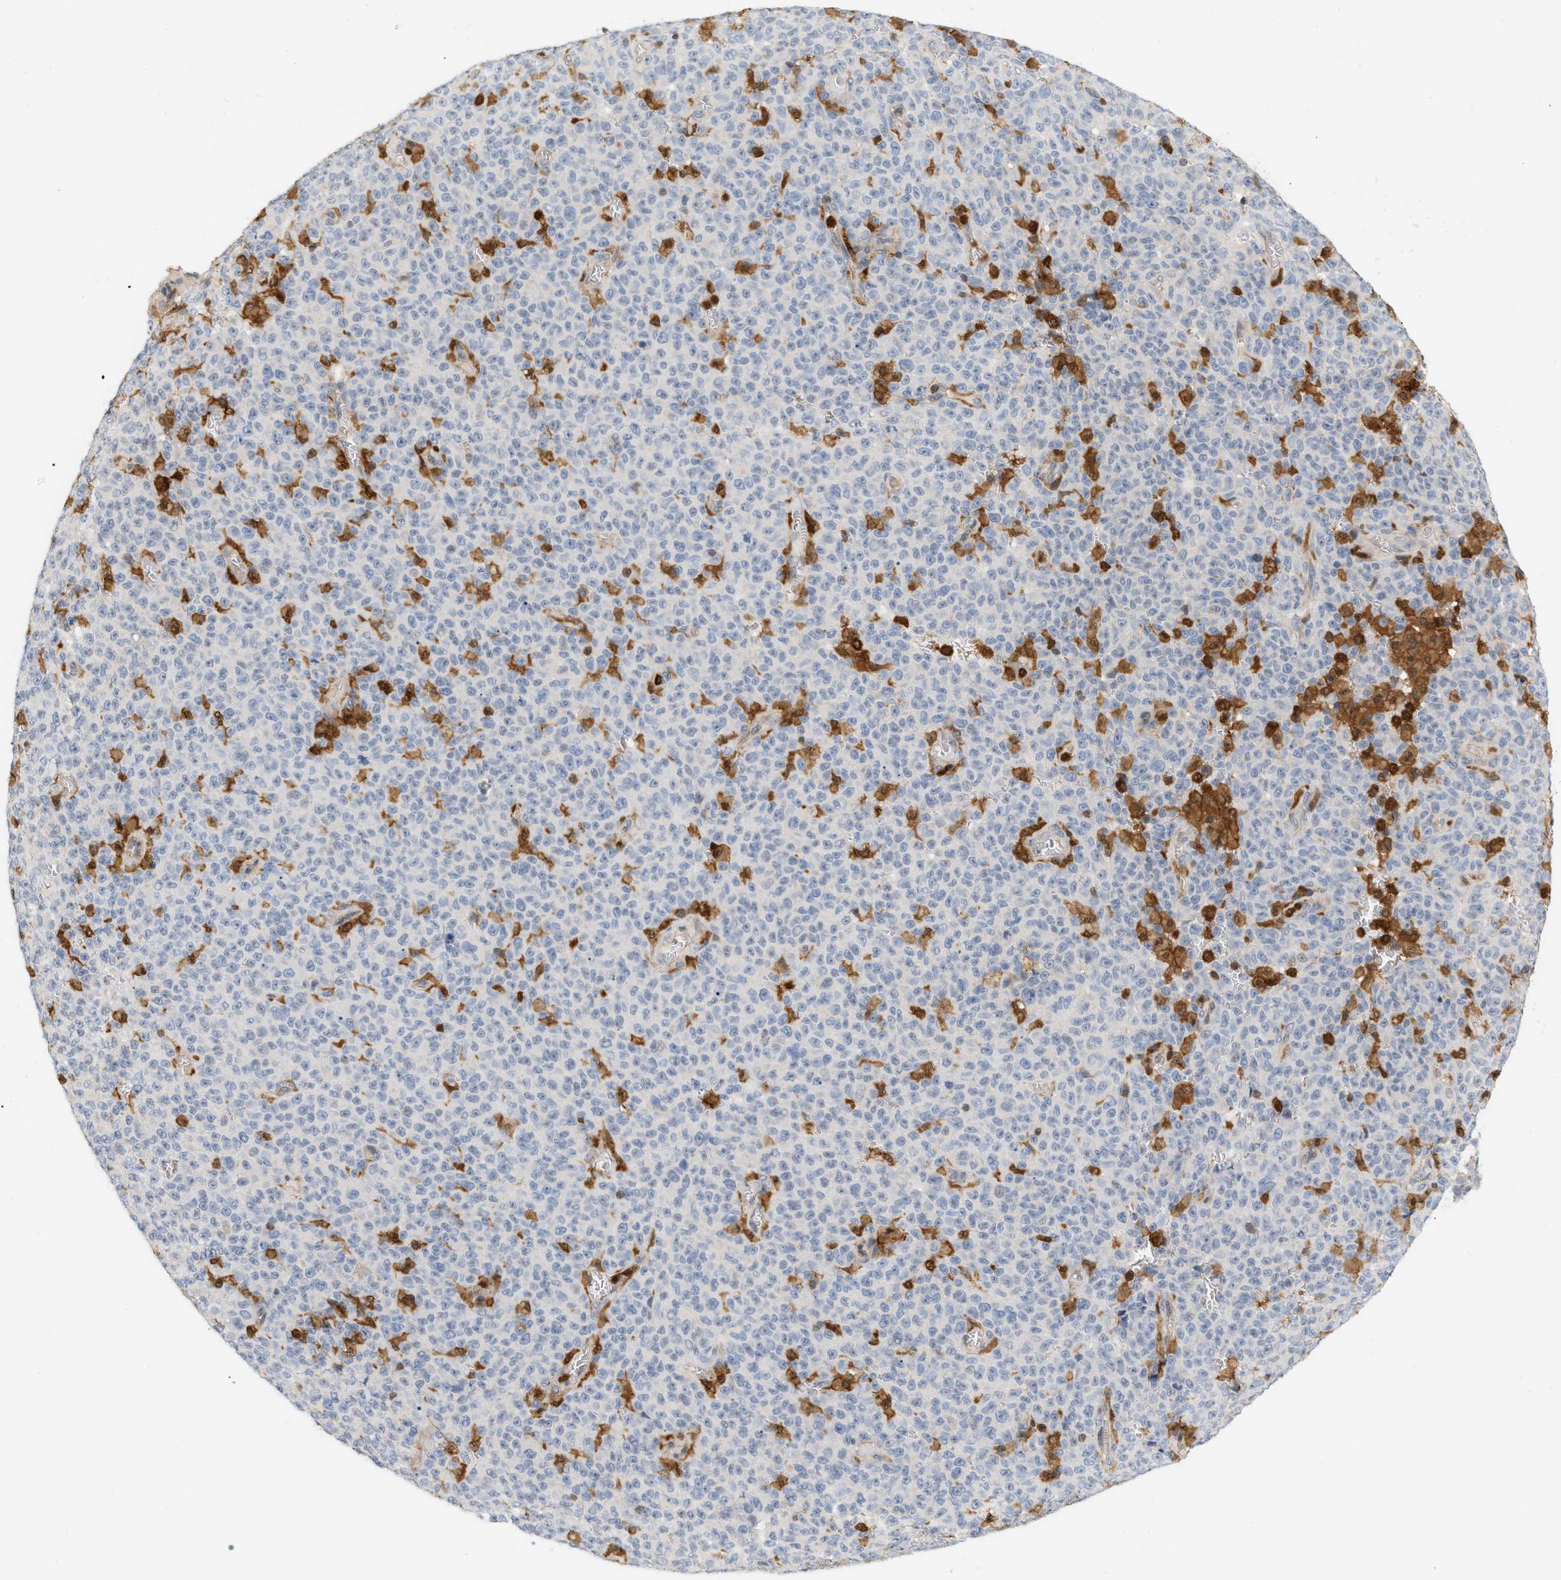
{"staining": {"intensity": "negative", "quantity": "none", "location": "none"}, "tissue": "melanoma", "cell_type": "Tumor cells", "image_type": "cancer", "snomed": [{"axis": "morphology", "description": "Malignant melanoma, NOS"}, {"axis": "topography", "description": "Skin"}], "caption": "IHC photomicrograph of human malignant melanoma stained for a protein (brown), which displays no staining in tumor cells.", "gene": "PYCARD", "patient": {"sex": "female", "age": 82}}